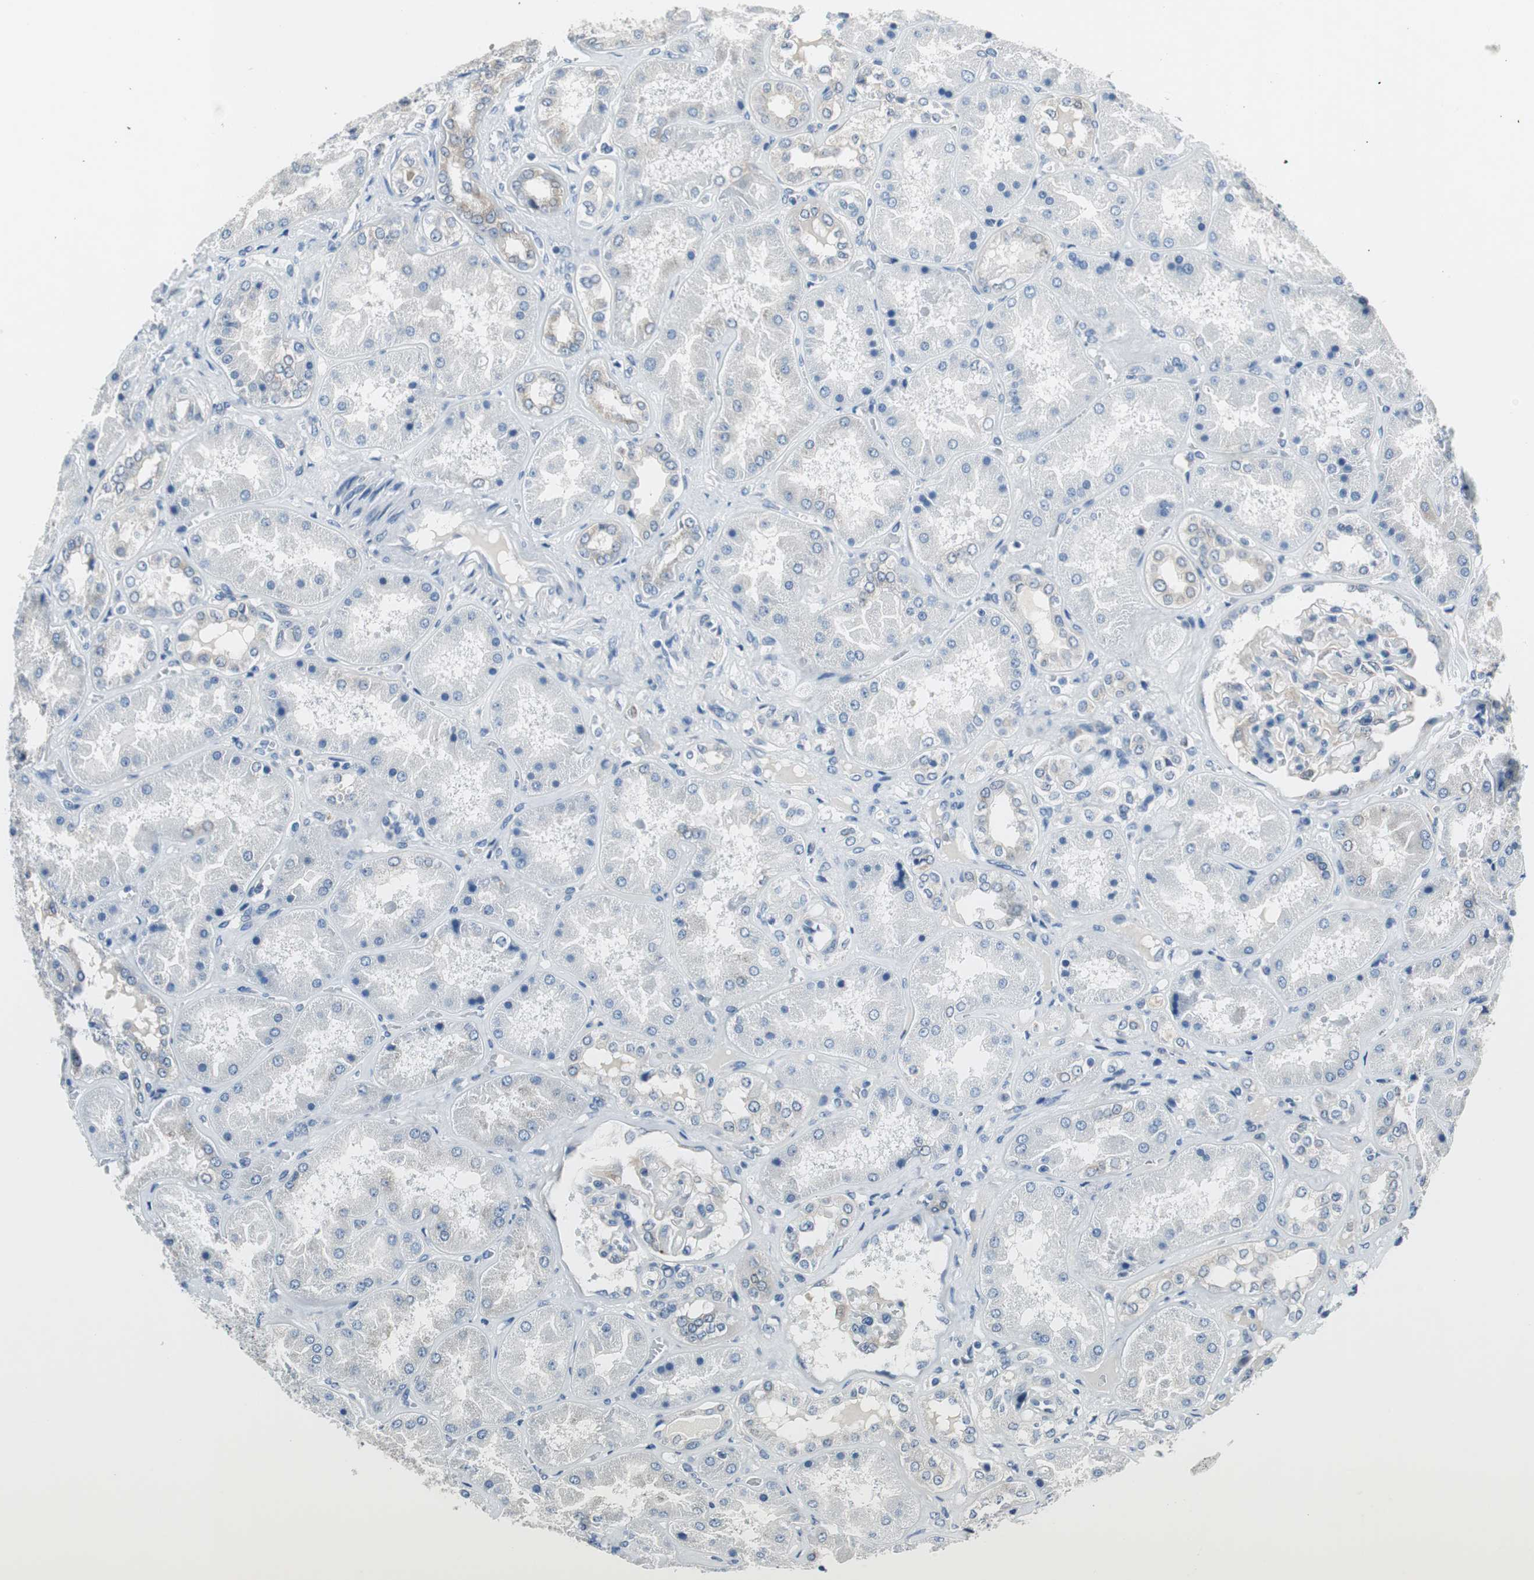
{"staining": {"intensity": "negative", "quantity": "none", "location": "none"}, "tissue": "kidney", "cell_type": "Cells in glomeruli", "image_type": "normal", "snomed": [{"axis": "morphology", "description": "Normal tissue, NOS"}, {"axis": "topography", "description": "Kidney"}], "caption": "Immunohistochemical staining of normal human kidney reveals no significant expression in cells in glomeruli.", "gene": "PLAA", "patient": {"sex": "female", "age": 56}}